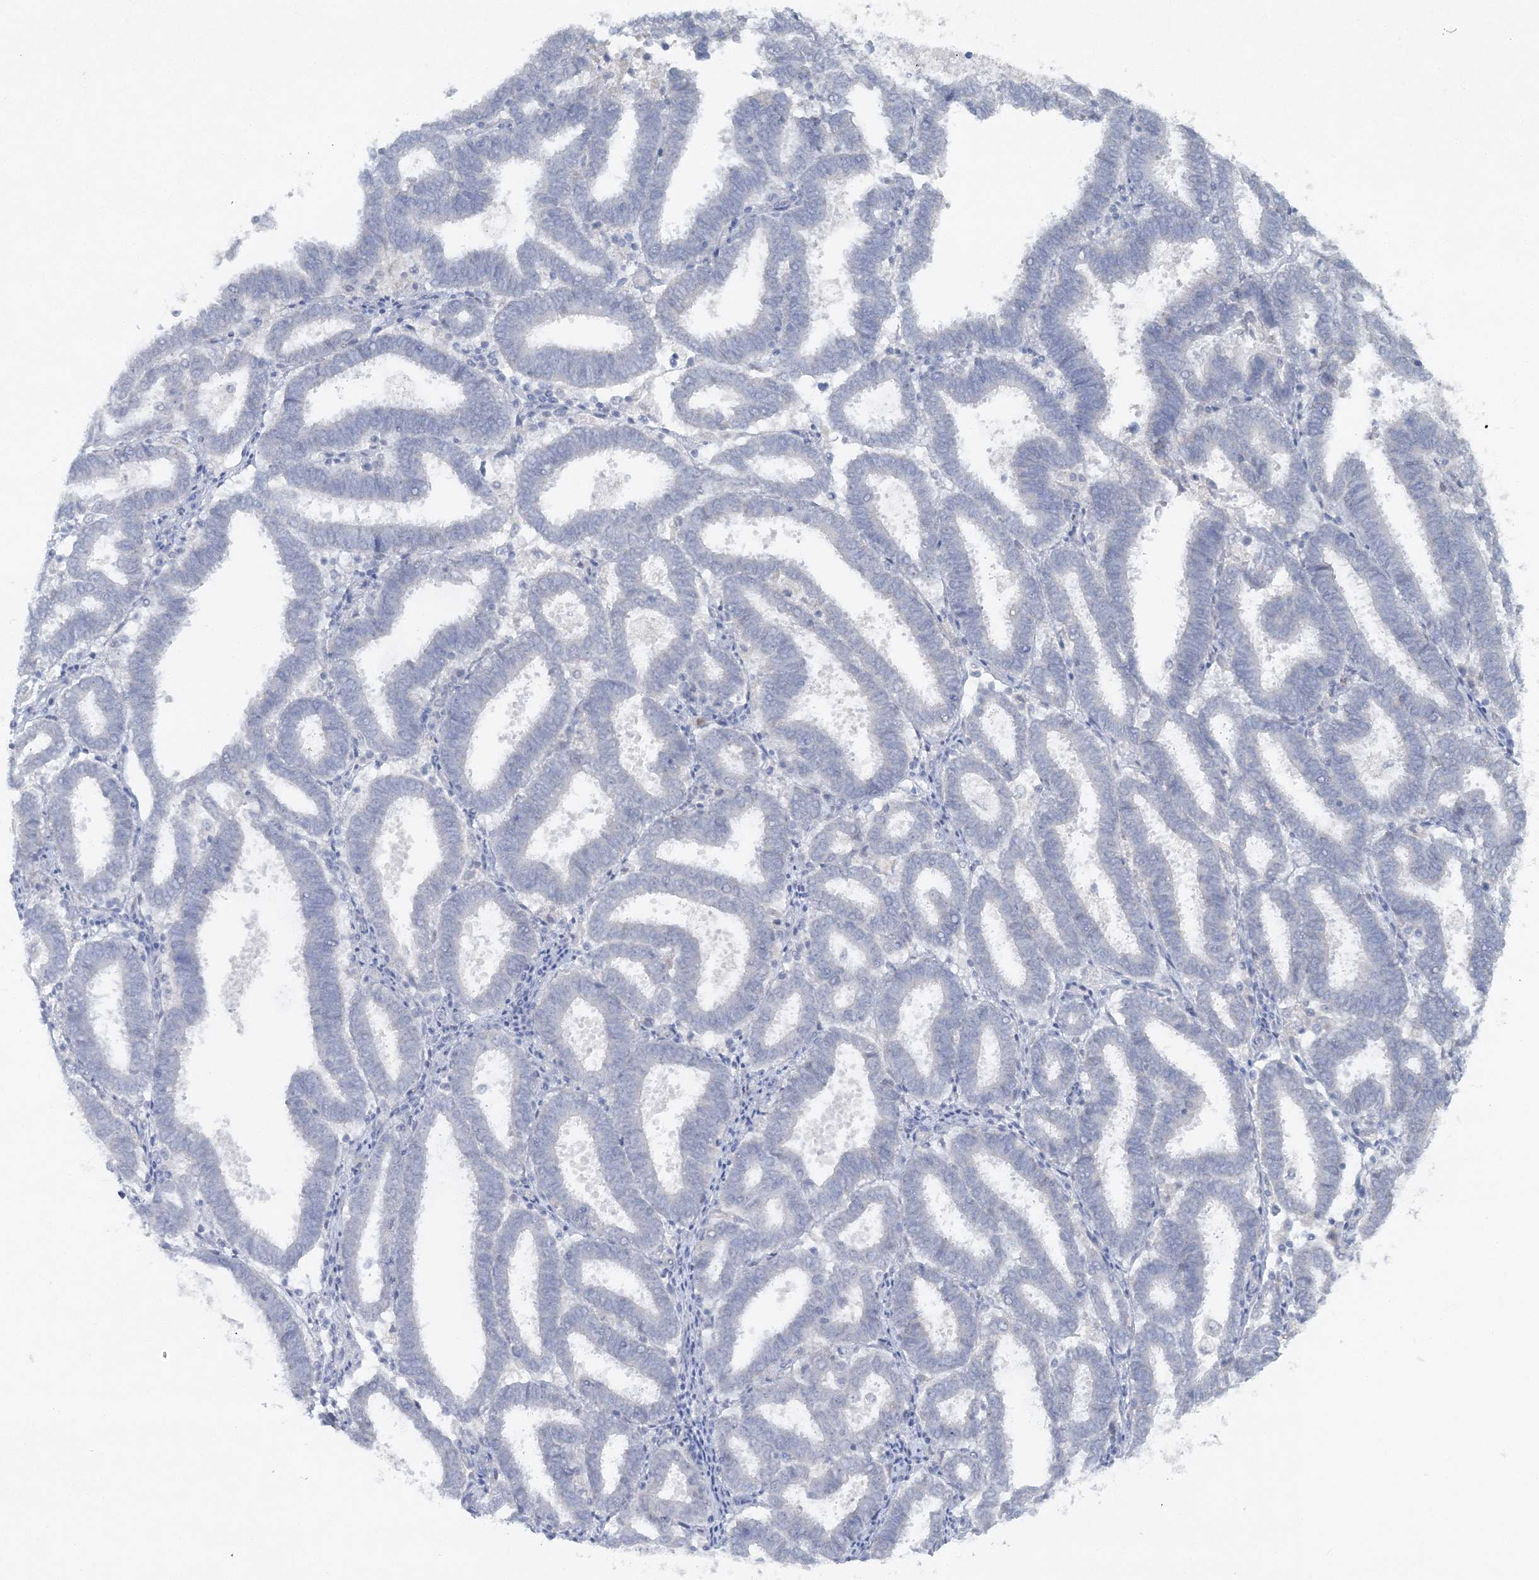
{"staining": {"intensity": "negative", "quantity": "none", "location": "none"}, "tissue": "endometrial cancer", "cell_type": "Tumor cells", "image_type": "cancer", "snomed": [{"axis": "morphology", "description": "Adenocarcinoma, NOS"}, {"axis": "topography", "description": "Uterus"}], "caption": "Protein analysis of endometrial cancer displays no significant positivity in tumor cells.", "gene": "GCKR", "patient": {"sex": "female", "age": 83}}